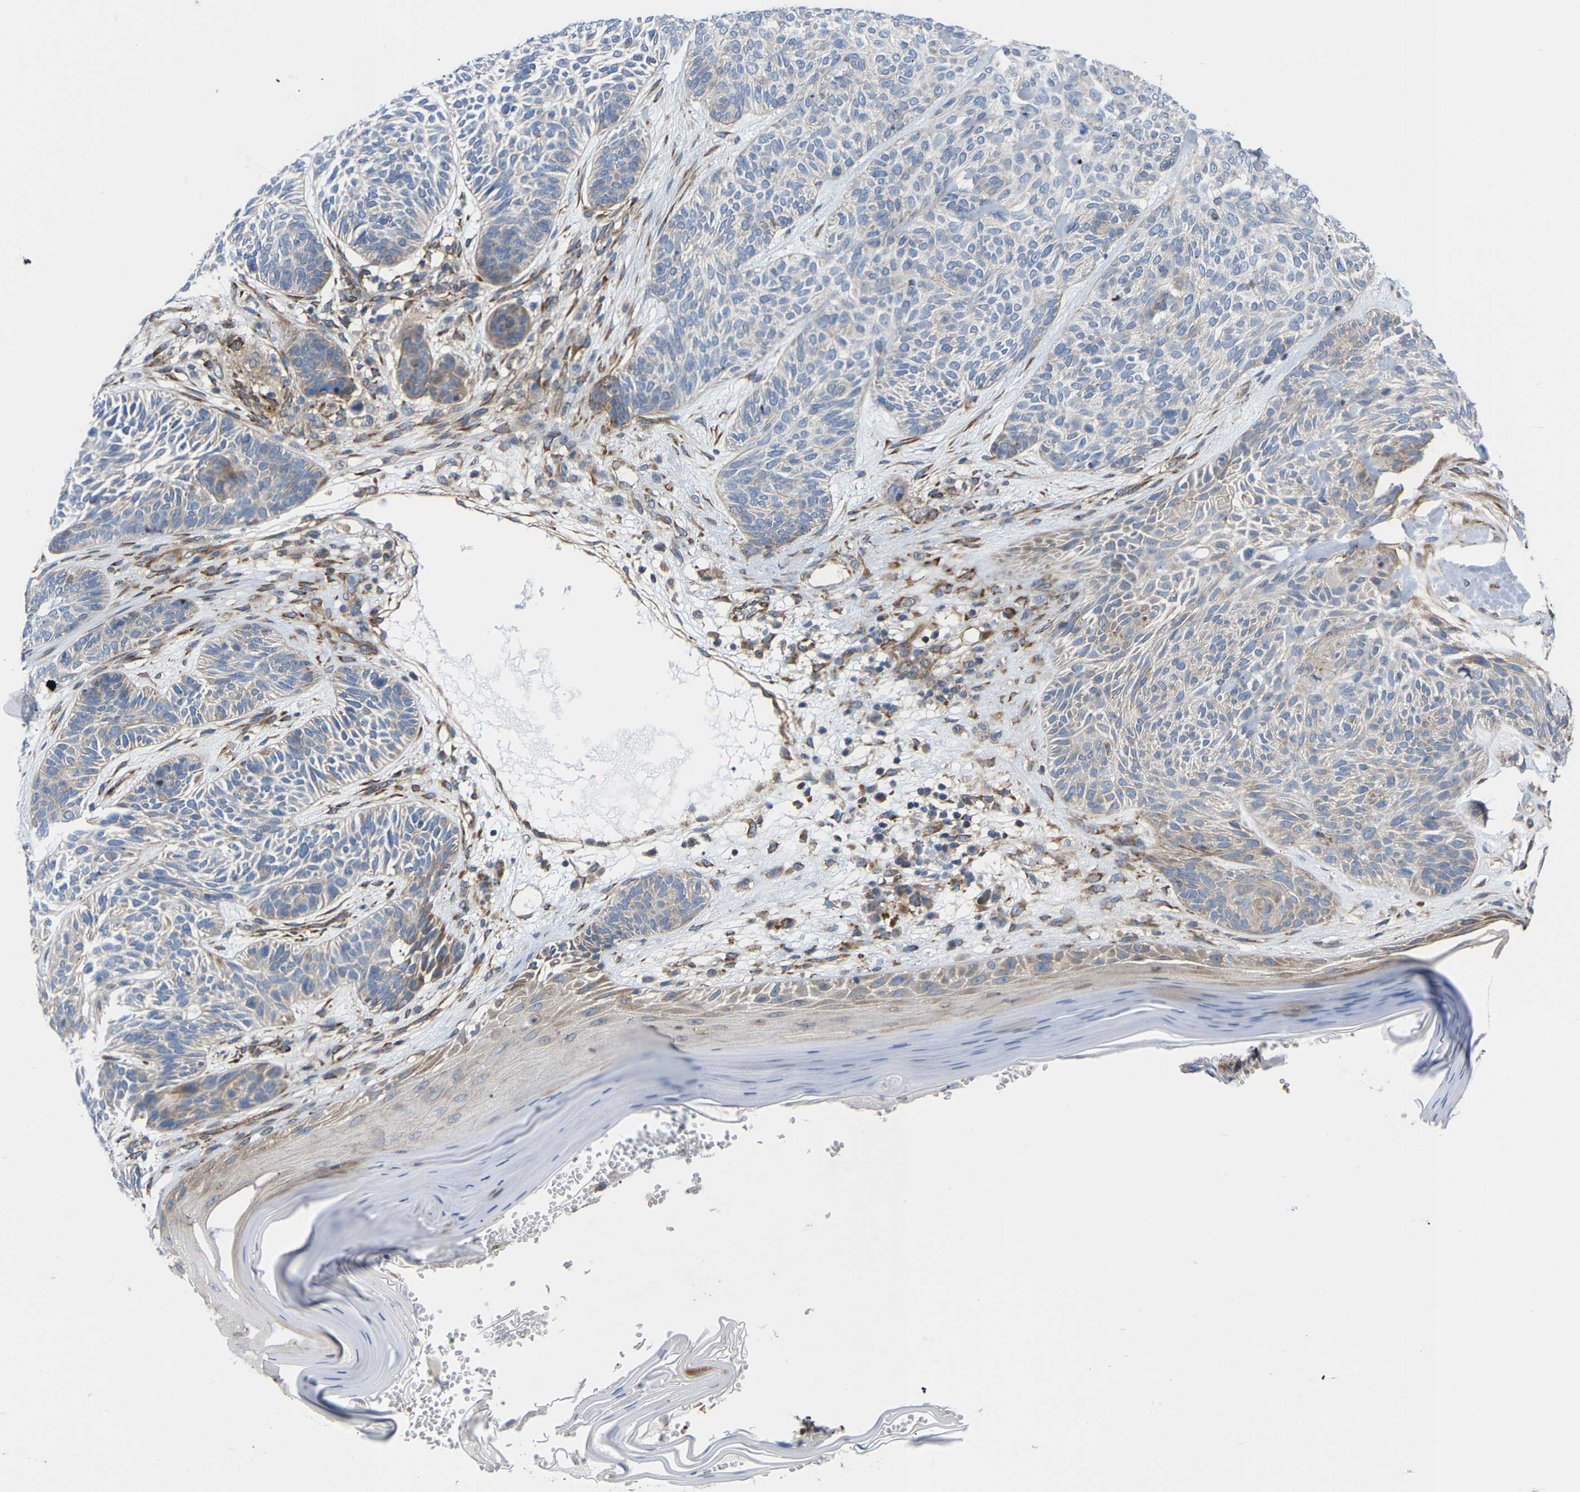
{"staining": {"intensity": "negative", "quantity": "none", "location": "none"}, "tissue": "skin cancer", "cell_type": "Tumor cells", "image_type": "cancer", "snomed": [{"axis": "morphology", "description": "Basal cell carcinoma"}, {"axis": "topography", "description": "Skin"}], "caption": "IHC of human skin basal cell carcinoma exhibits no positivity in tumor cells.", "gene": "TOR1B", "patient": {"sex": "male", "age": 55}}